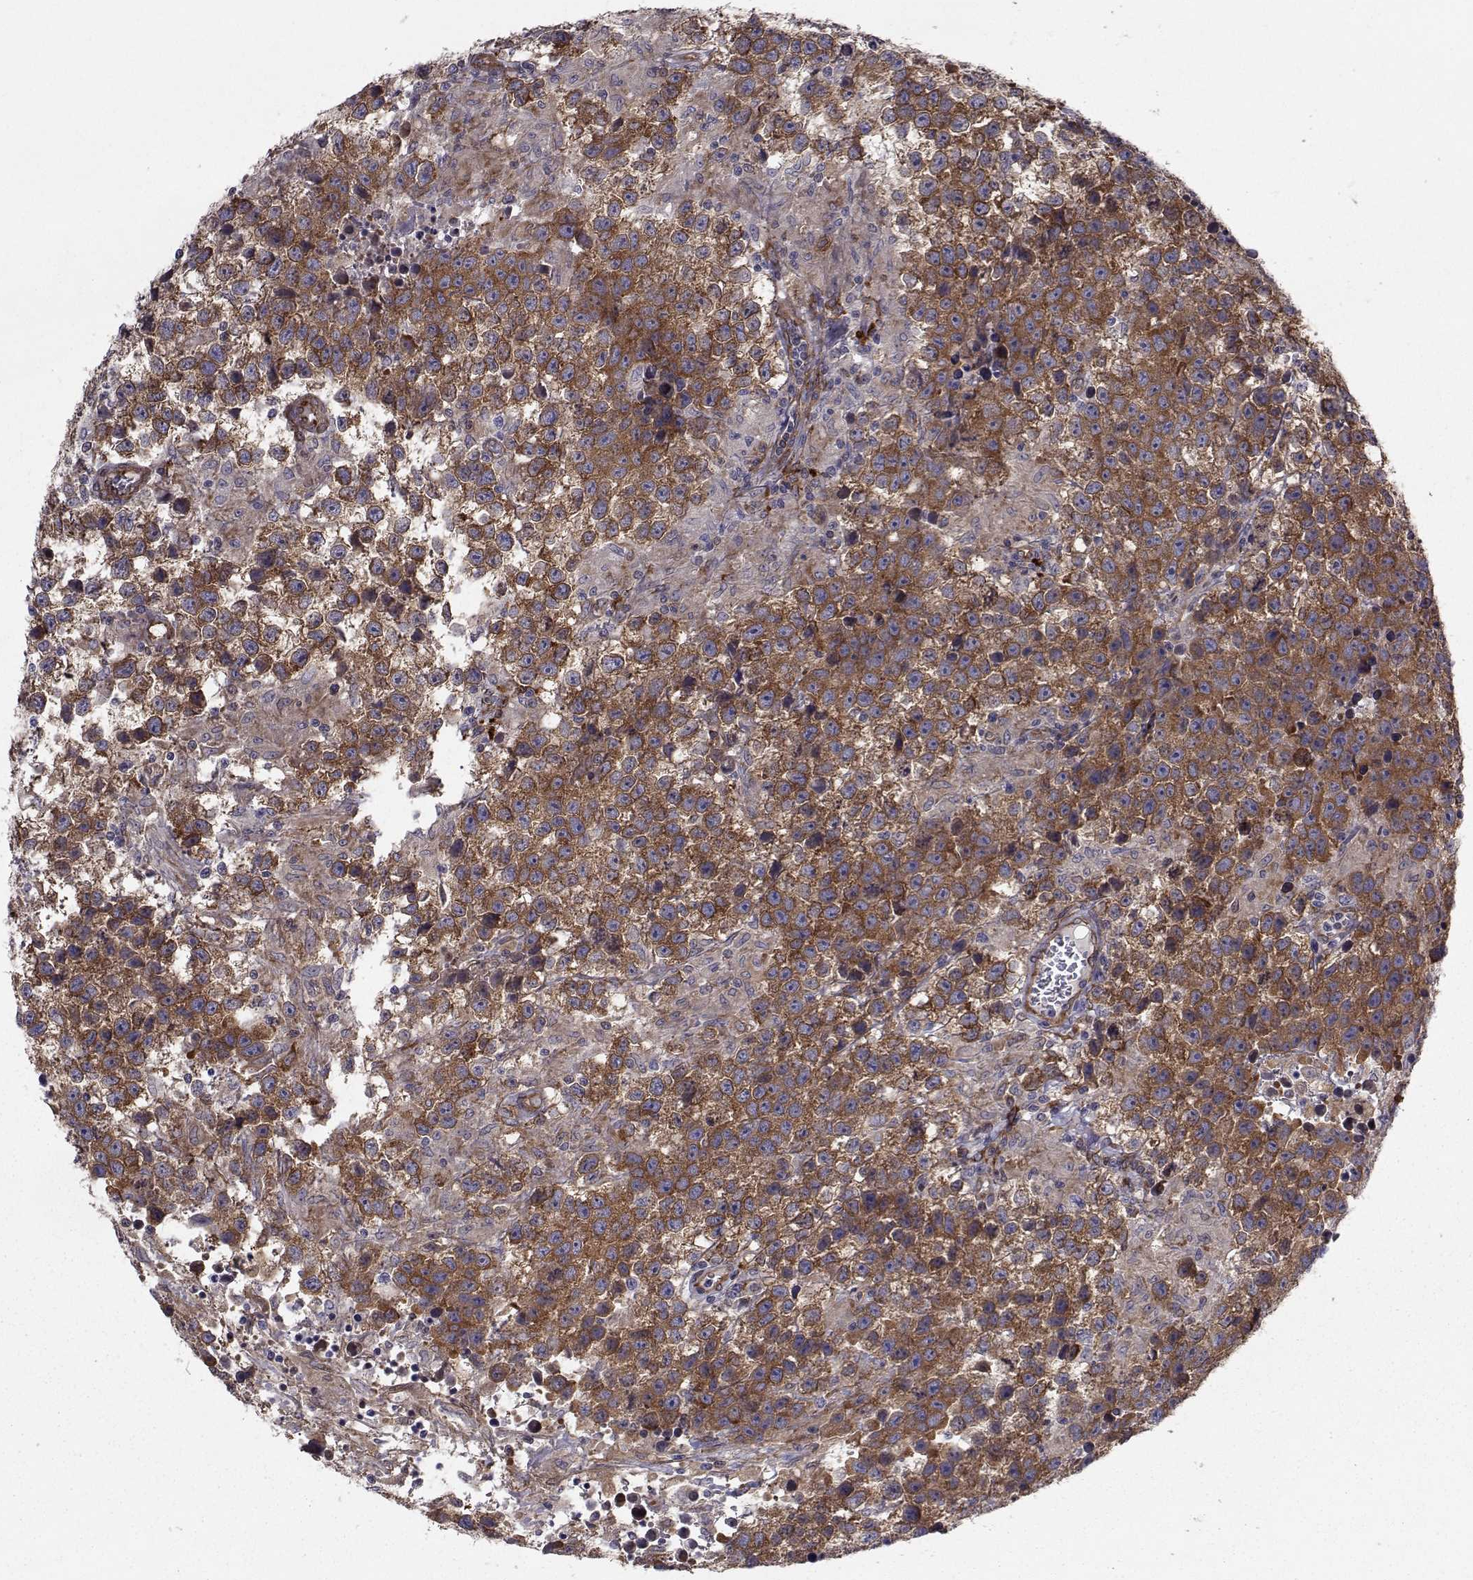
{"staining": {"intensity": "strong", "quantity": ">75%", "location": "cytoplasmic/membranous"}, "tissue": "testis cancer", "cell_type": "Tumor cells", "image_type": "cancer", "snomed": [{"axis": "morphology", "description": "Seminoma, NOS"}, {"axis": "topography", "description": "Testis"}], "caption": "Testis cancer stained with a protein marker displays strong staining in tumor cells.", "gene": "TRIP10", "patient": {"sex": "male", "age": 43}}